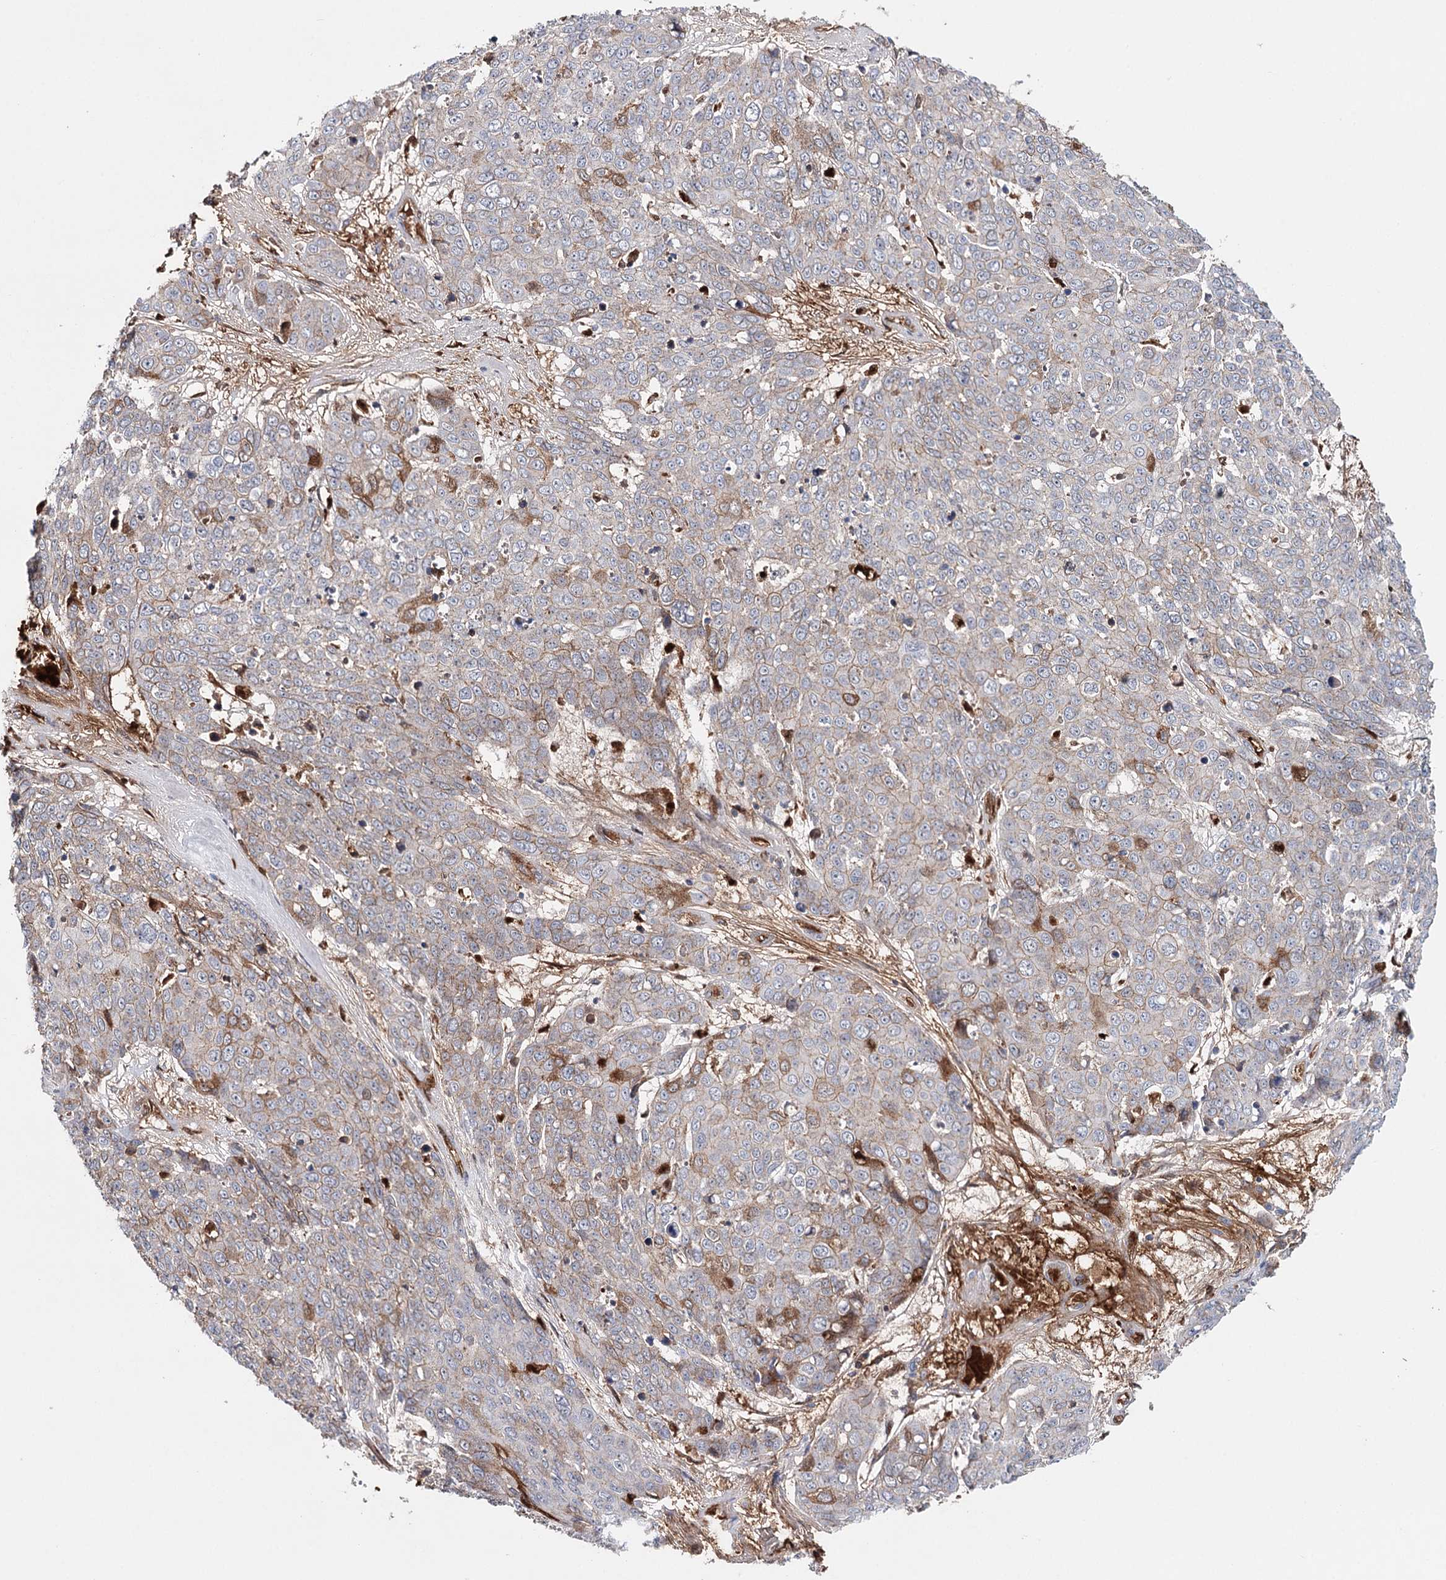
{"staining": {"intensity": "weak", "quantity": "<25%", "location": "cytoplasmic/membranous"}, "tissue": "skin cancer", "cell_type": "Tumor cells", "image_type": "cancer", "snomed": [{"axis": "morphology", "description": "Squamous cell carcinoma, NOS"}, {"axis": "topography", "description": "Skin"}], "caption": "Immunohistochemistry (IHC) micrograph of squamous cell carcinoma (skin) stained for a protein (brown), which reveals no positivity in tumor cells.", "gene": "PKP4", "patient": {"sex": "male", "age": 71}}